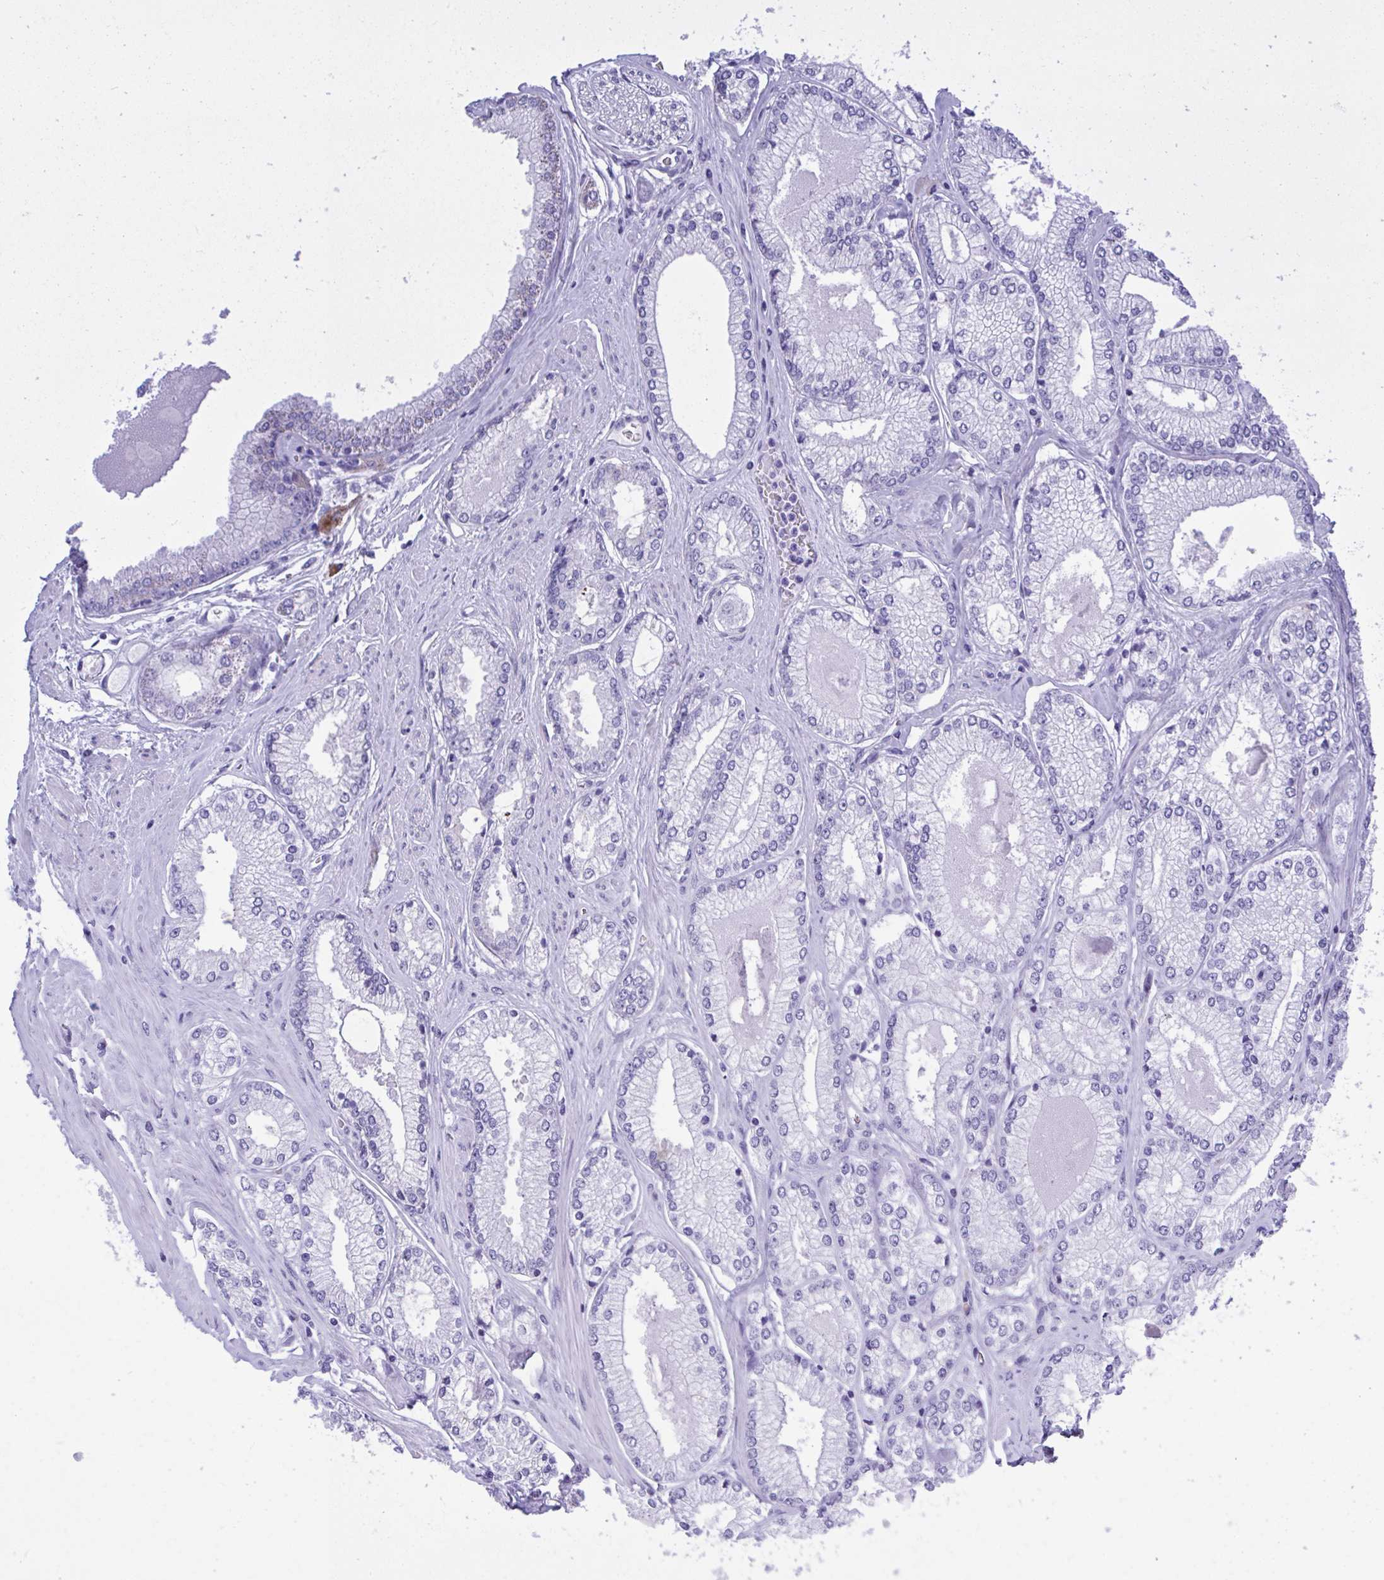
{"staining": {"intensity": "negative", "quantity": "none", "location": "none"}, "tissue": "prostate cancer", "cell_type": "Tumor cells", "image_type": "cancer", "snomed": [{"axis": "morphology", "description": "Adenocarcinoma, Low grade"}, {"axis": "topography", "description": "Prostate"}], "caption": "The photomicrograph demonstrates no staining of tumor cells in prostate cancer (low-grade adenocarcinoma).", "gene": "BEX5", "patient": {"sex": "male", "age": 67}}